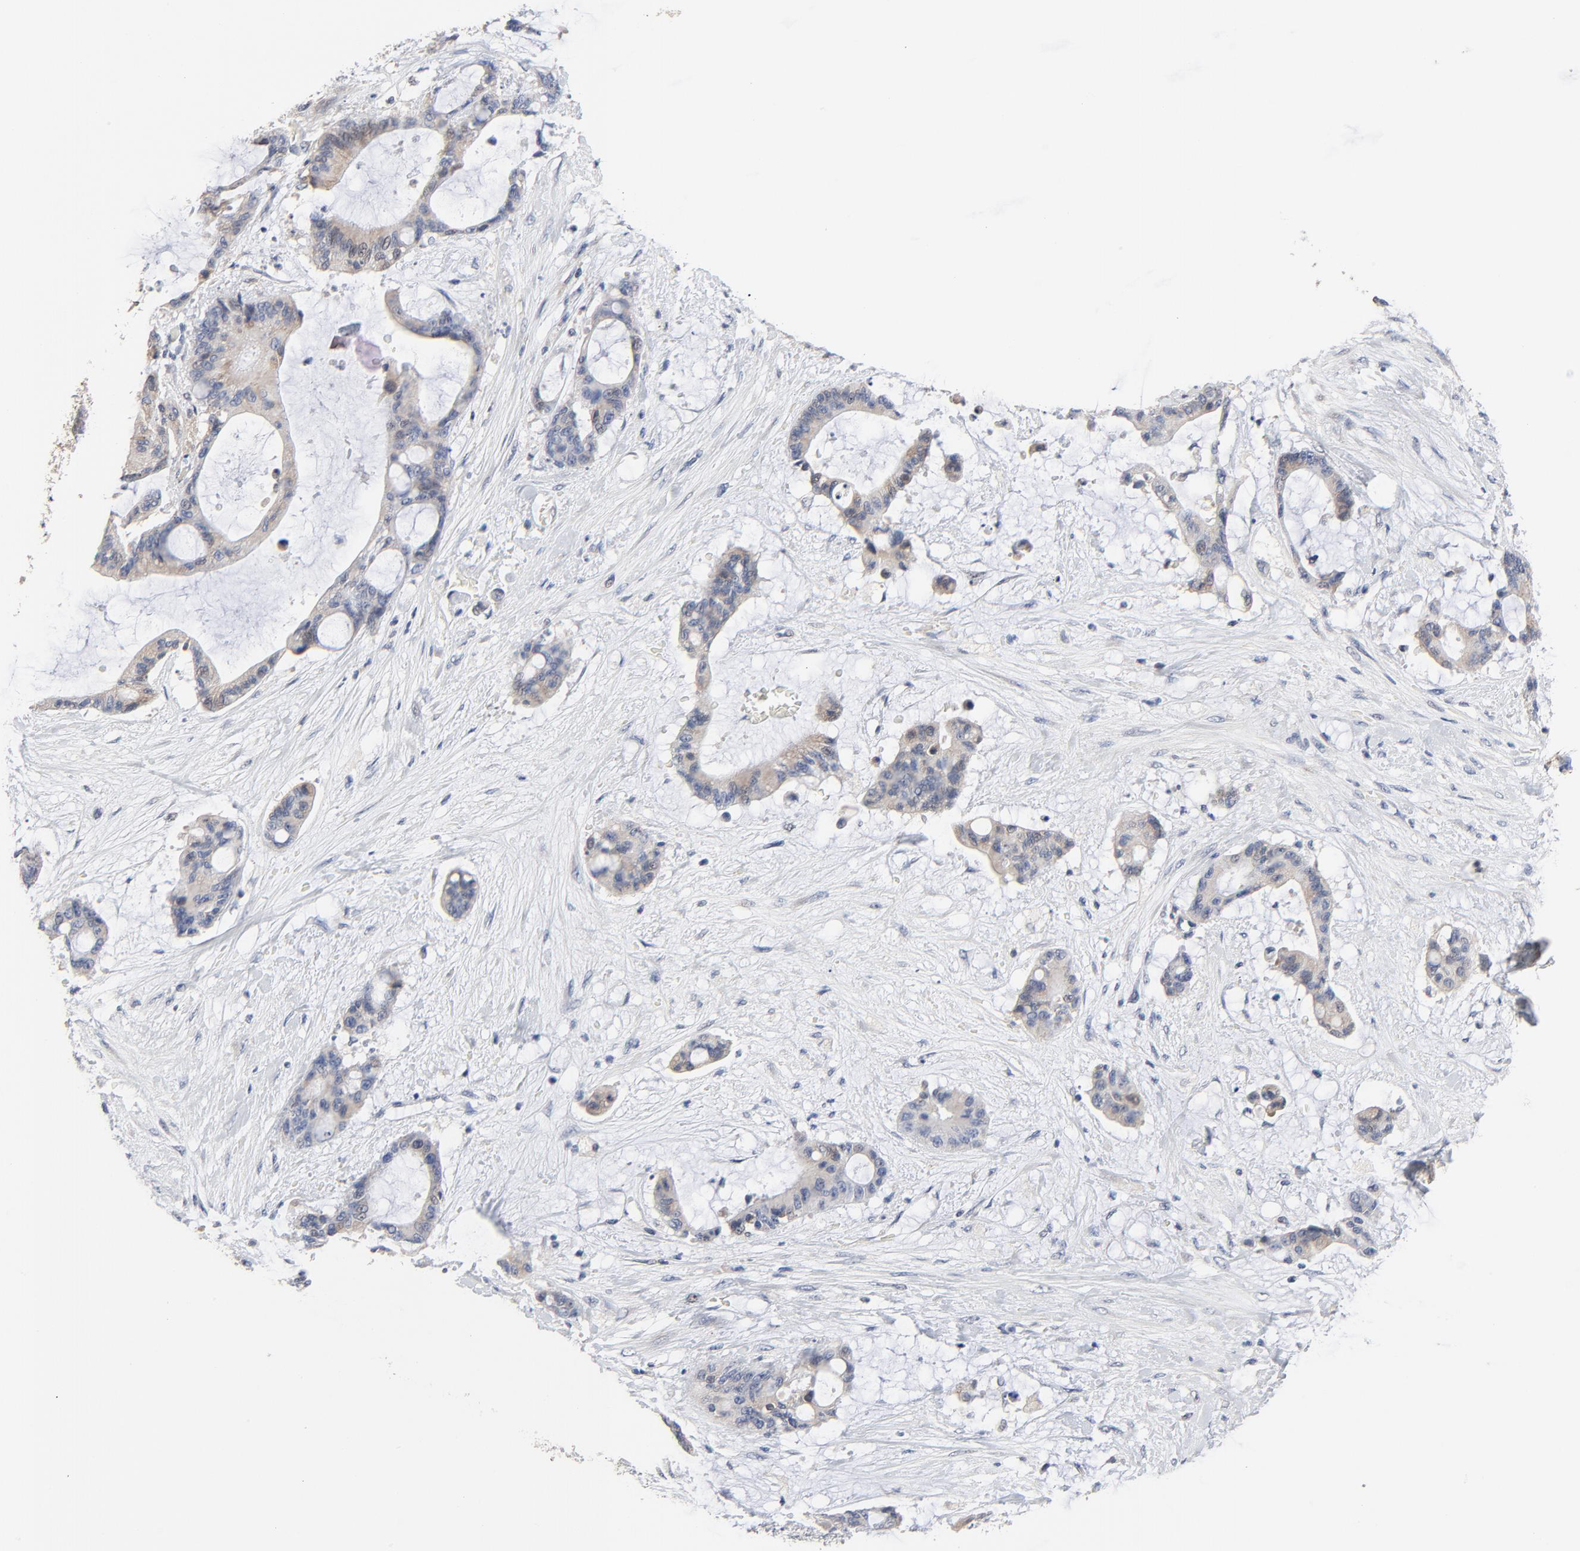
{"staining": {"intensity": "weak", "quantity": "25%-75%", "location": "cytoplasmic/membranous"}, "tissue": "liver cancer", "cell_type": "Tumor cells", "image_type": "cancer", "snomed": [{"axis": "morphology", "description": "Cholangiocarcinoma"}, {"axis": "topography", "description": "Liver"}], "caption": "A brown stain highlights weak cytoplasmic/membranous positivity of a protein in human liver cholangiocarcinoma tumor cells.", "gene": "SKAP1", "patient": {"sex": "female", "age": 73}}